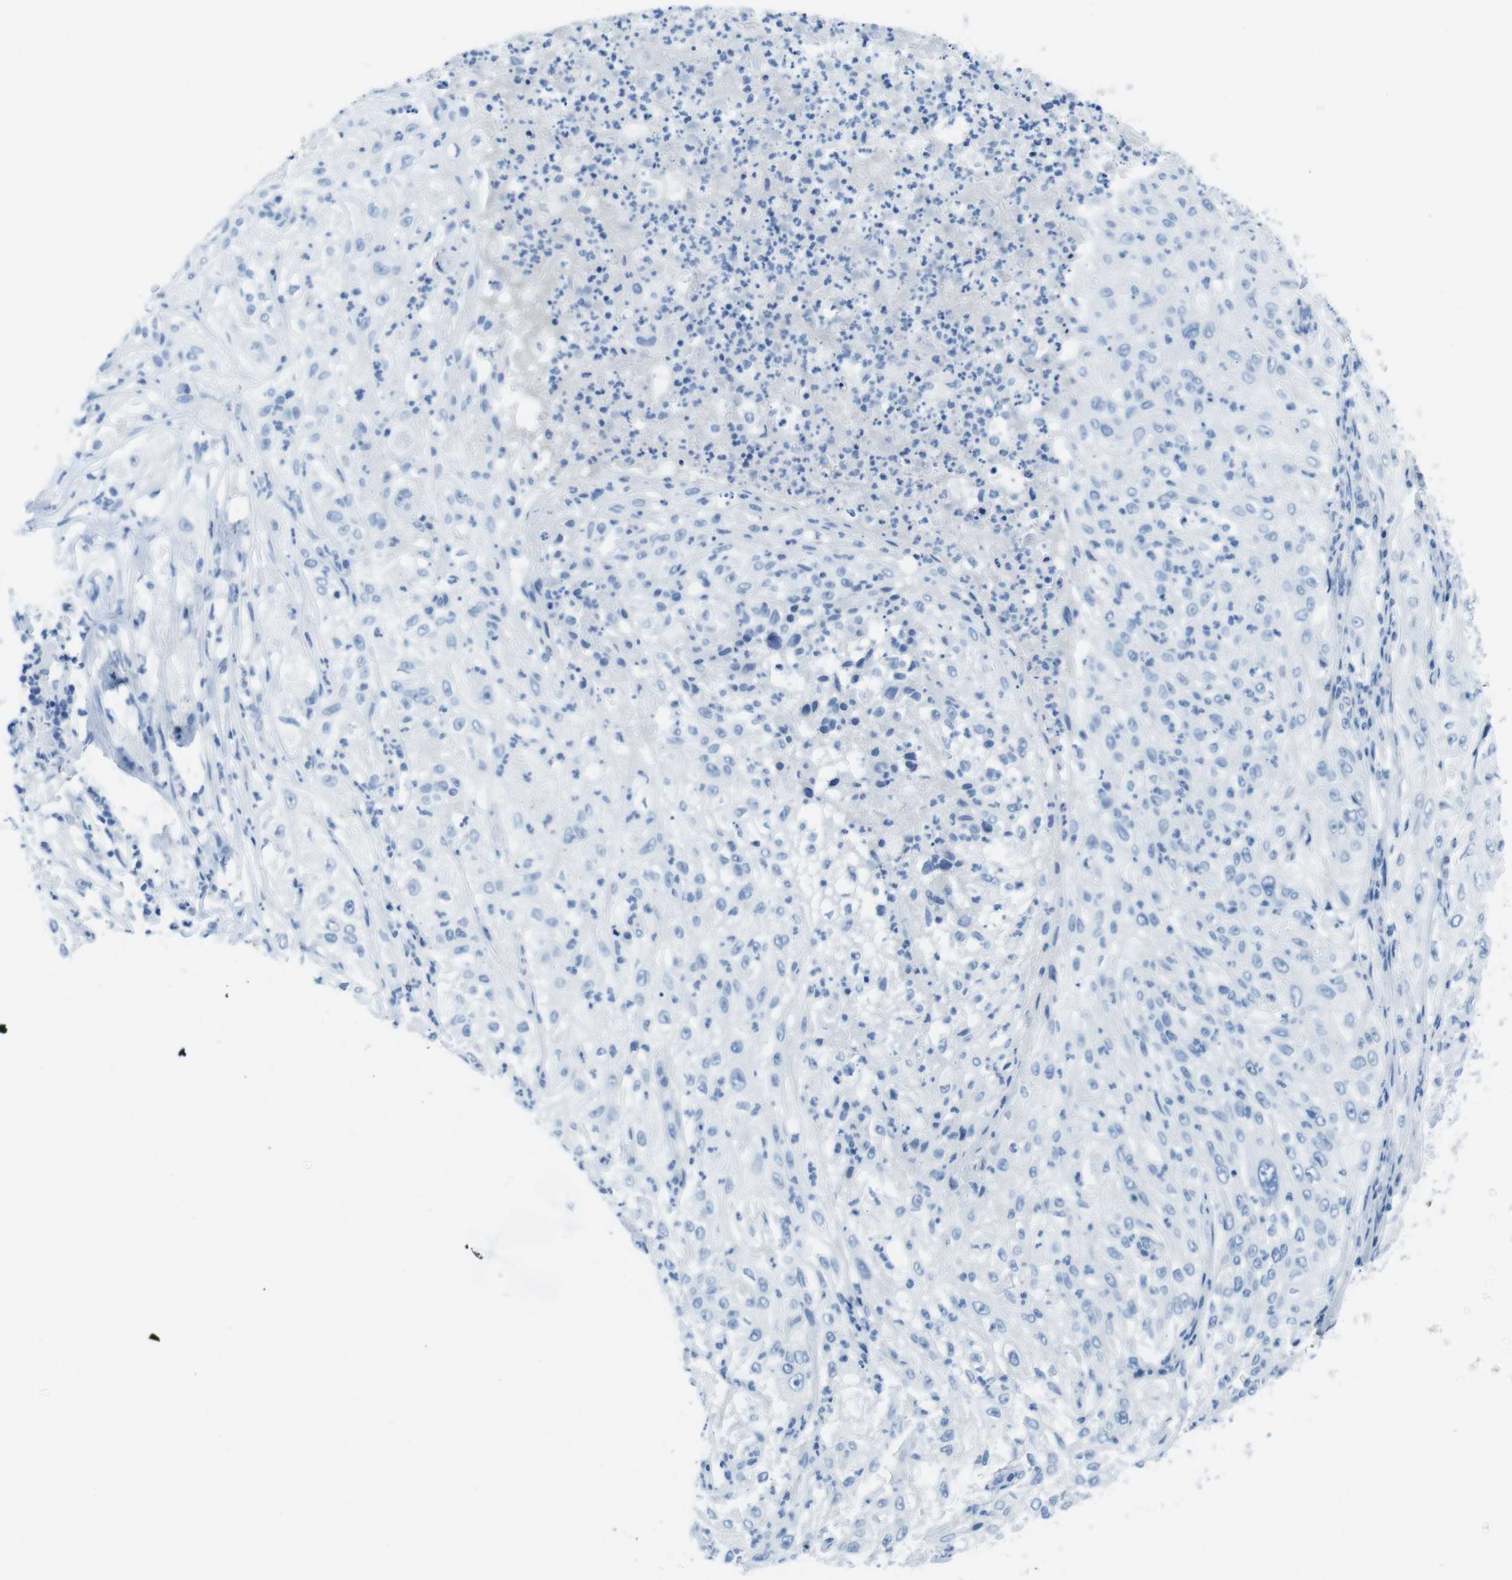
{"staining": {"intensity": "negative", "quantity": "none", "location": "none"}, "tissue": "lung cancer", "cell_type": "Tumor cells", "image_type": "cancer", "snomed": [{"axis": "morphology", "description": "Inflammation, NOS"}, {"axis": "morphology", "description": "Squamous cell carcinoma, NOS"}, {"axis": "topography", "description": "Lymph node"}, {"axis": "topography", "description": "Soft tissue"}, {"axis": "topography", "description": "Lung"}], "caption": "Tumor cells show no significant protein positivity in lung squamous cell carcinoma. (DAB immunohistochemistry, high magnification).", "gene": "GAP43", "patient": {"sex": "male", "age": 66}}